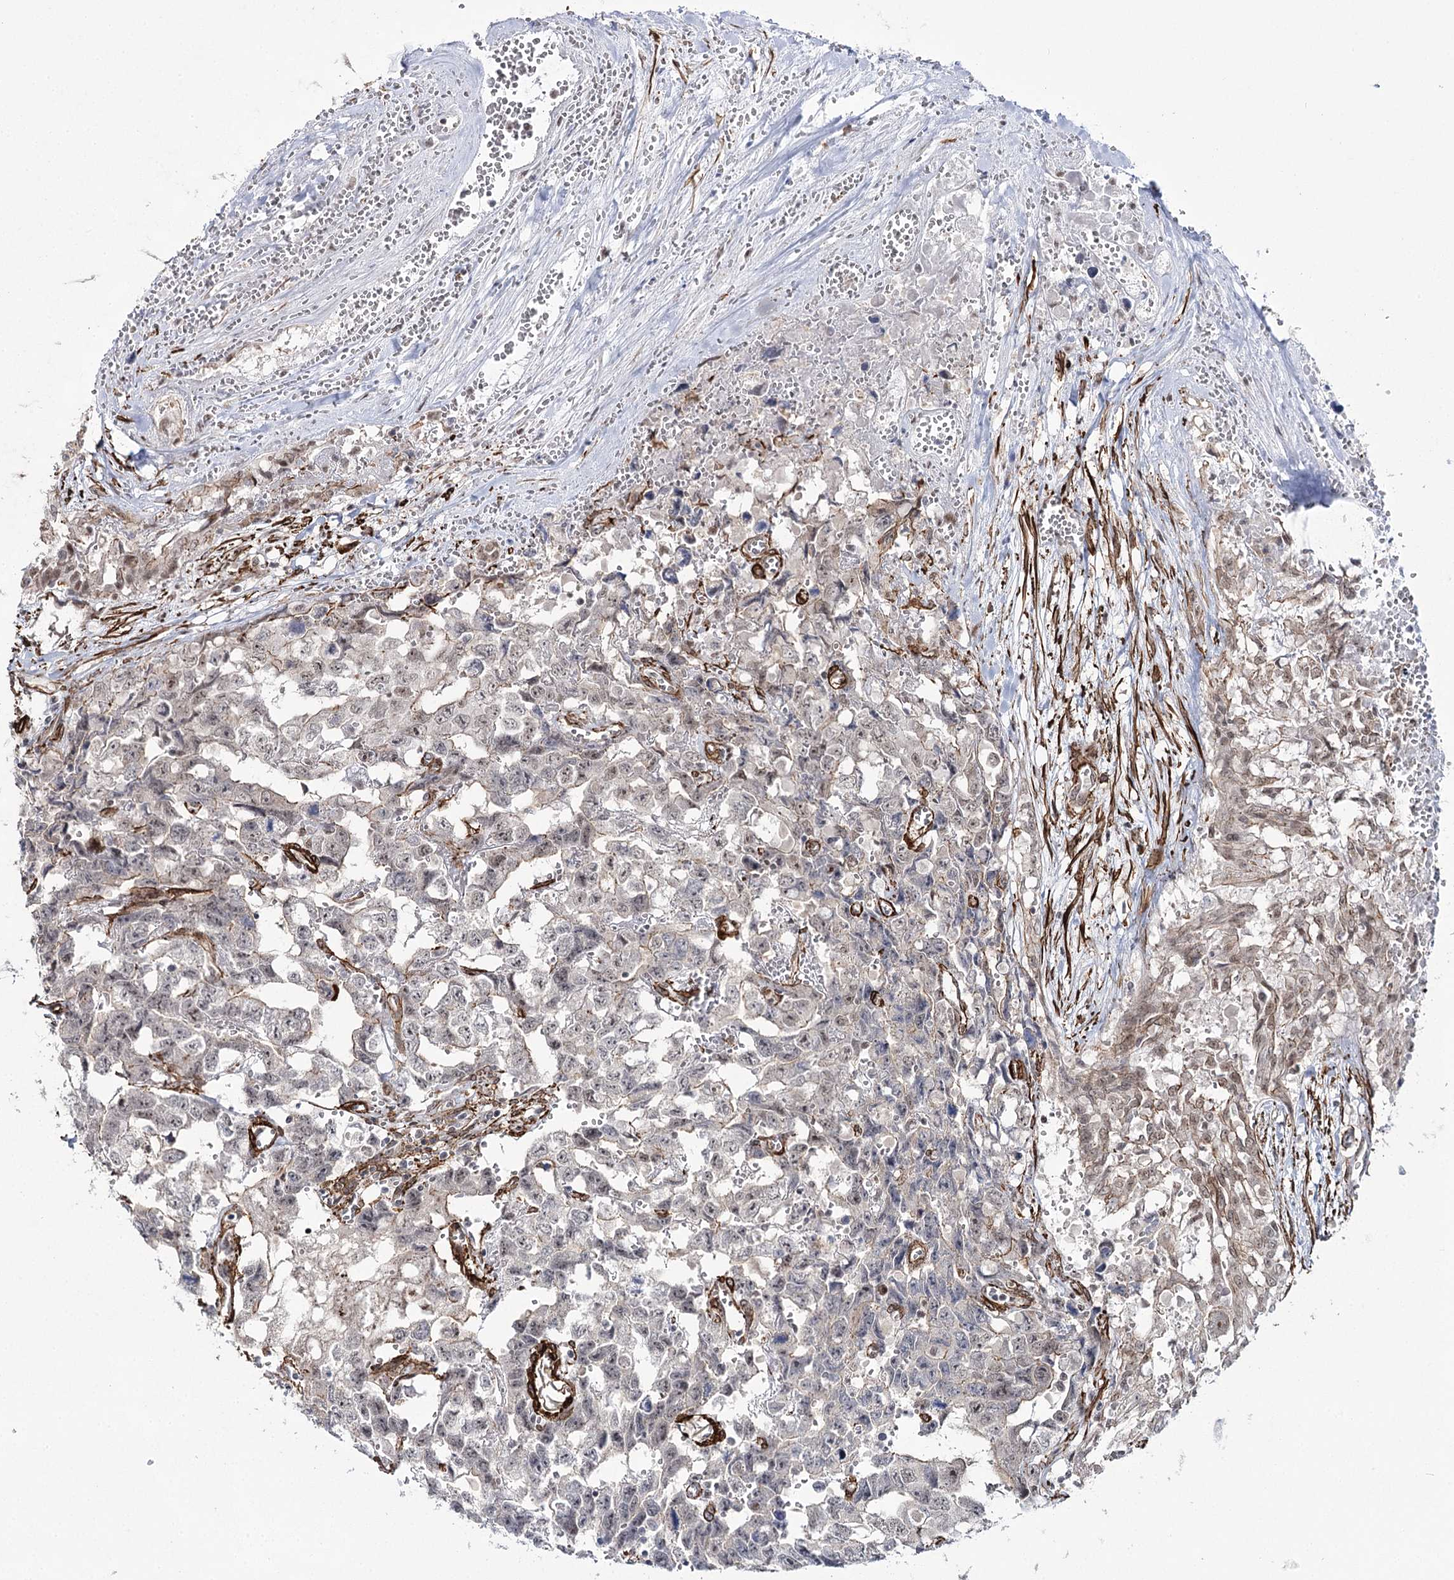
{"staining": {"intensity": "negative", "quantity": "none", "location": "none"}, "tissue": "testis cancer", "cell_type": "Tumor cells", "image_type": "cancer", "snomed": [{"axis": "morphology", "description": "Carcinoma, Embryonal, NOS"}, {"axis": "topography", "description": "Testis"}], "caption": "Immunohistochemistry histopathology image of human testis cancer stained for a protein (brown), which exhibits no expression in tumor cells.", "gene": "CWF19L1", "patient": {"sex": "male", "age": 31}}